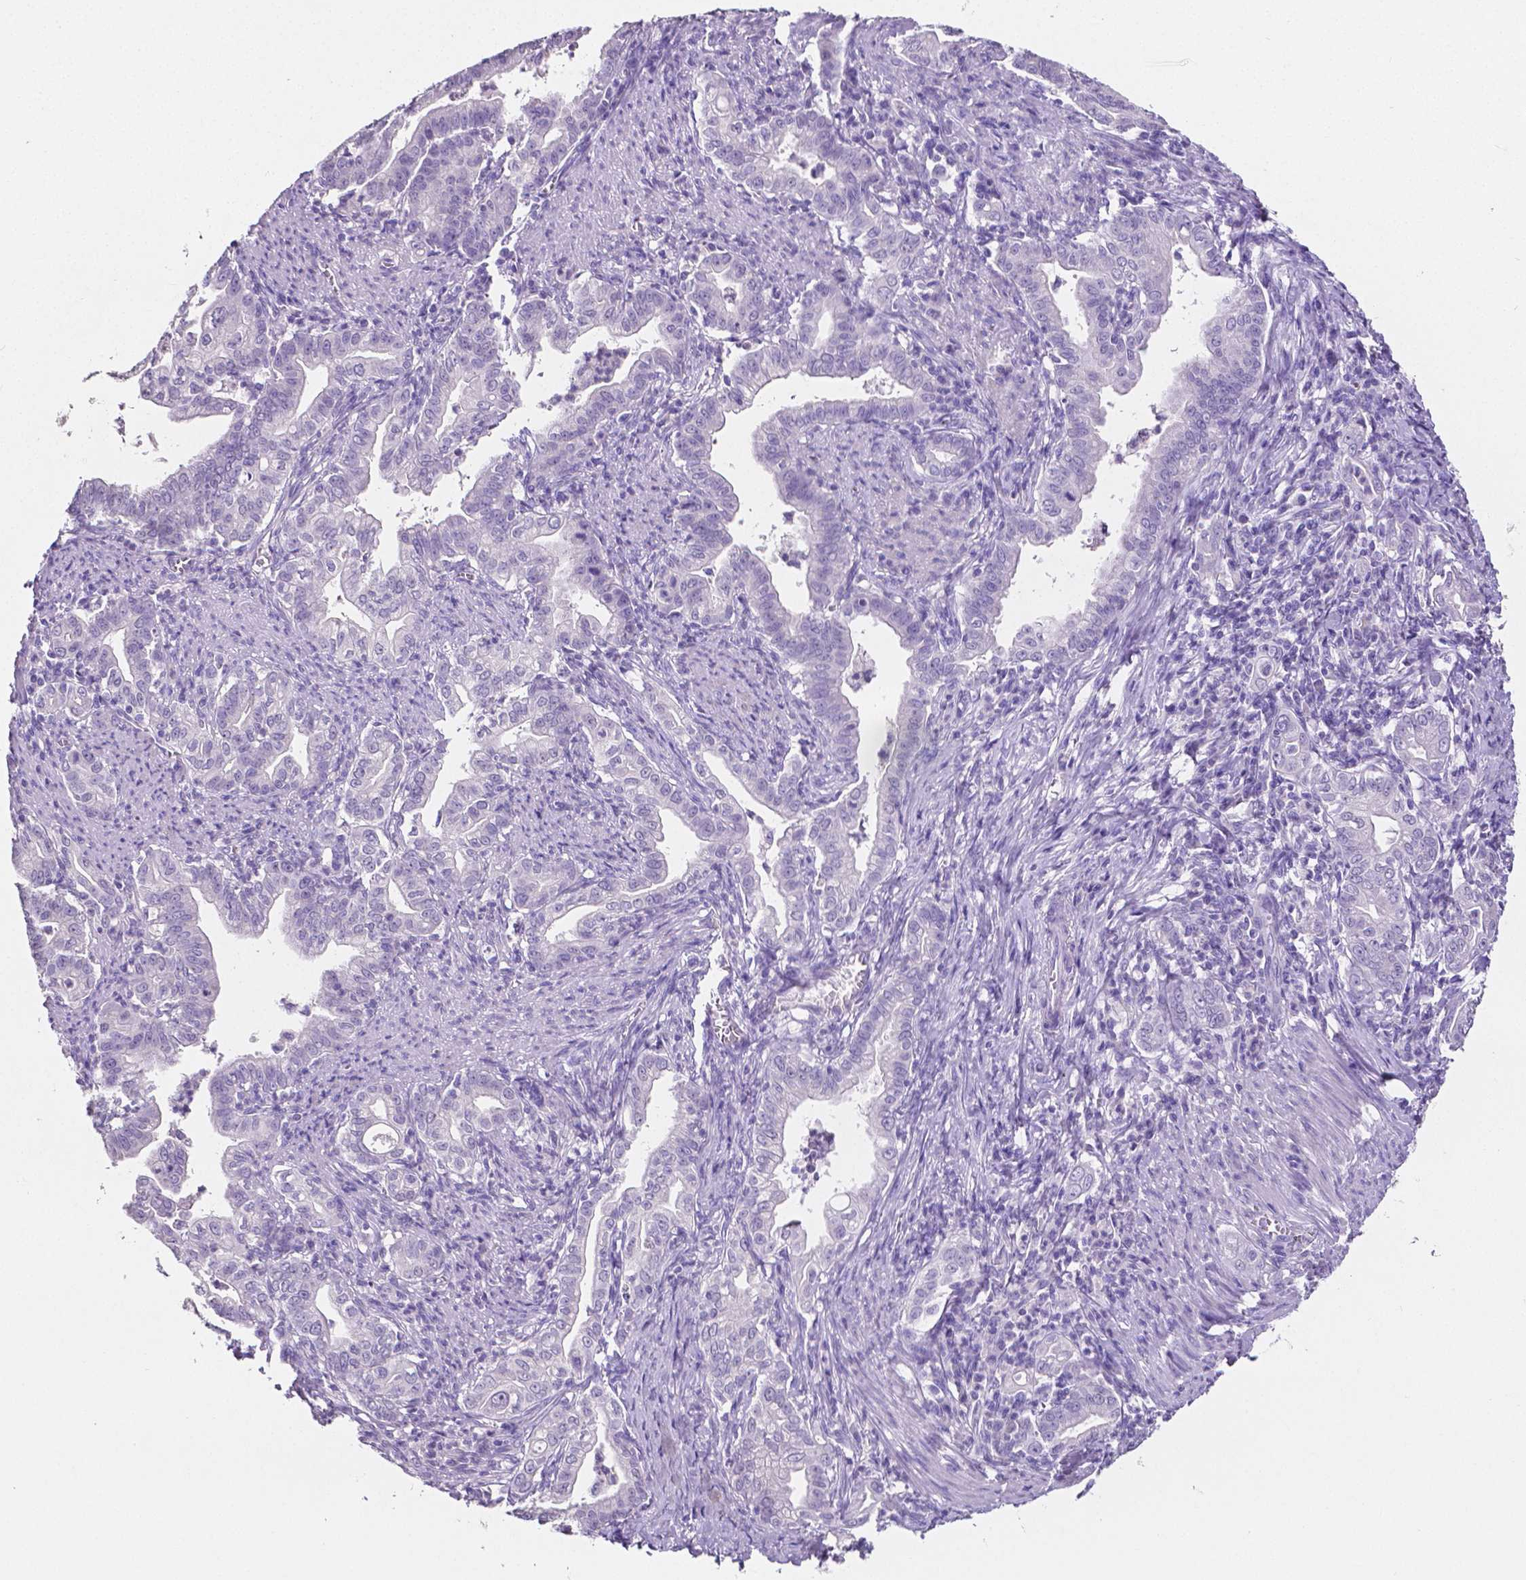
{"staining": {"intensity": "negative", "quantity": "none", "location": "none"}, "tissue": "stomach cancer", "cell_type": "Tumor cells", "image_type": "cancer", "snomed": [{"axis": "morphology", "description": "Adenocarcinoma, NOS"}, {"axis": "topography", "description": "Stomach, upper"}], "caption": "Immunohistochemistry micrograph of neoplastic tissue: stomach adenocarcinoma stained with DAB (3,3'-diaminobenzidine) displays no significant protein expression in tumor cells. The staining was performed using DAB to visualize the protein expression in brown, while the nuclei were stained in blue with hematoxylin (Magnification: 20x).", "gene": "SLC22A2", "patient": {"sex": "female", "age": 79}}